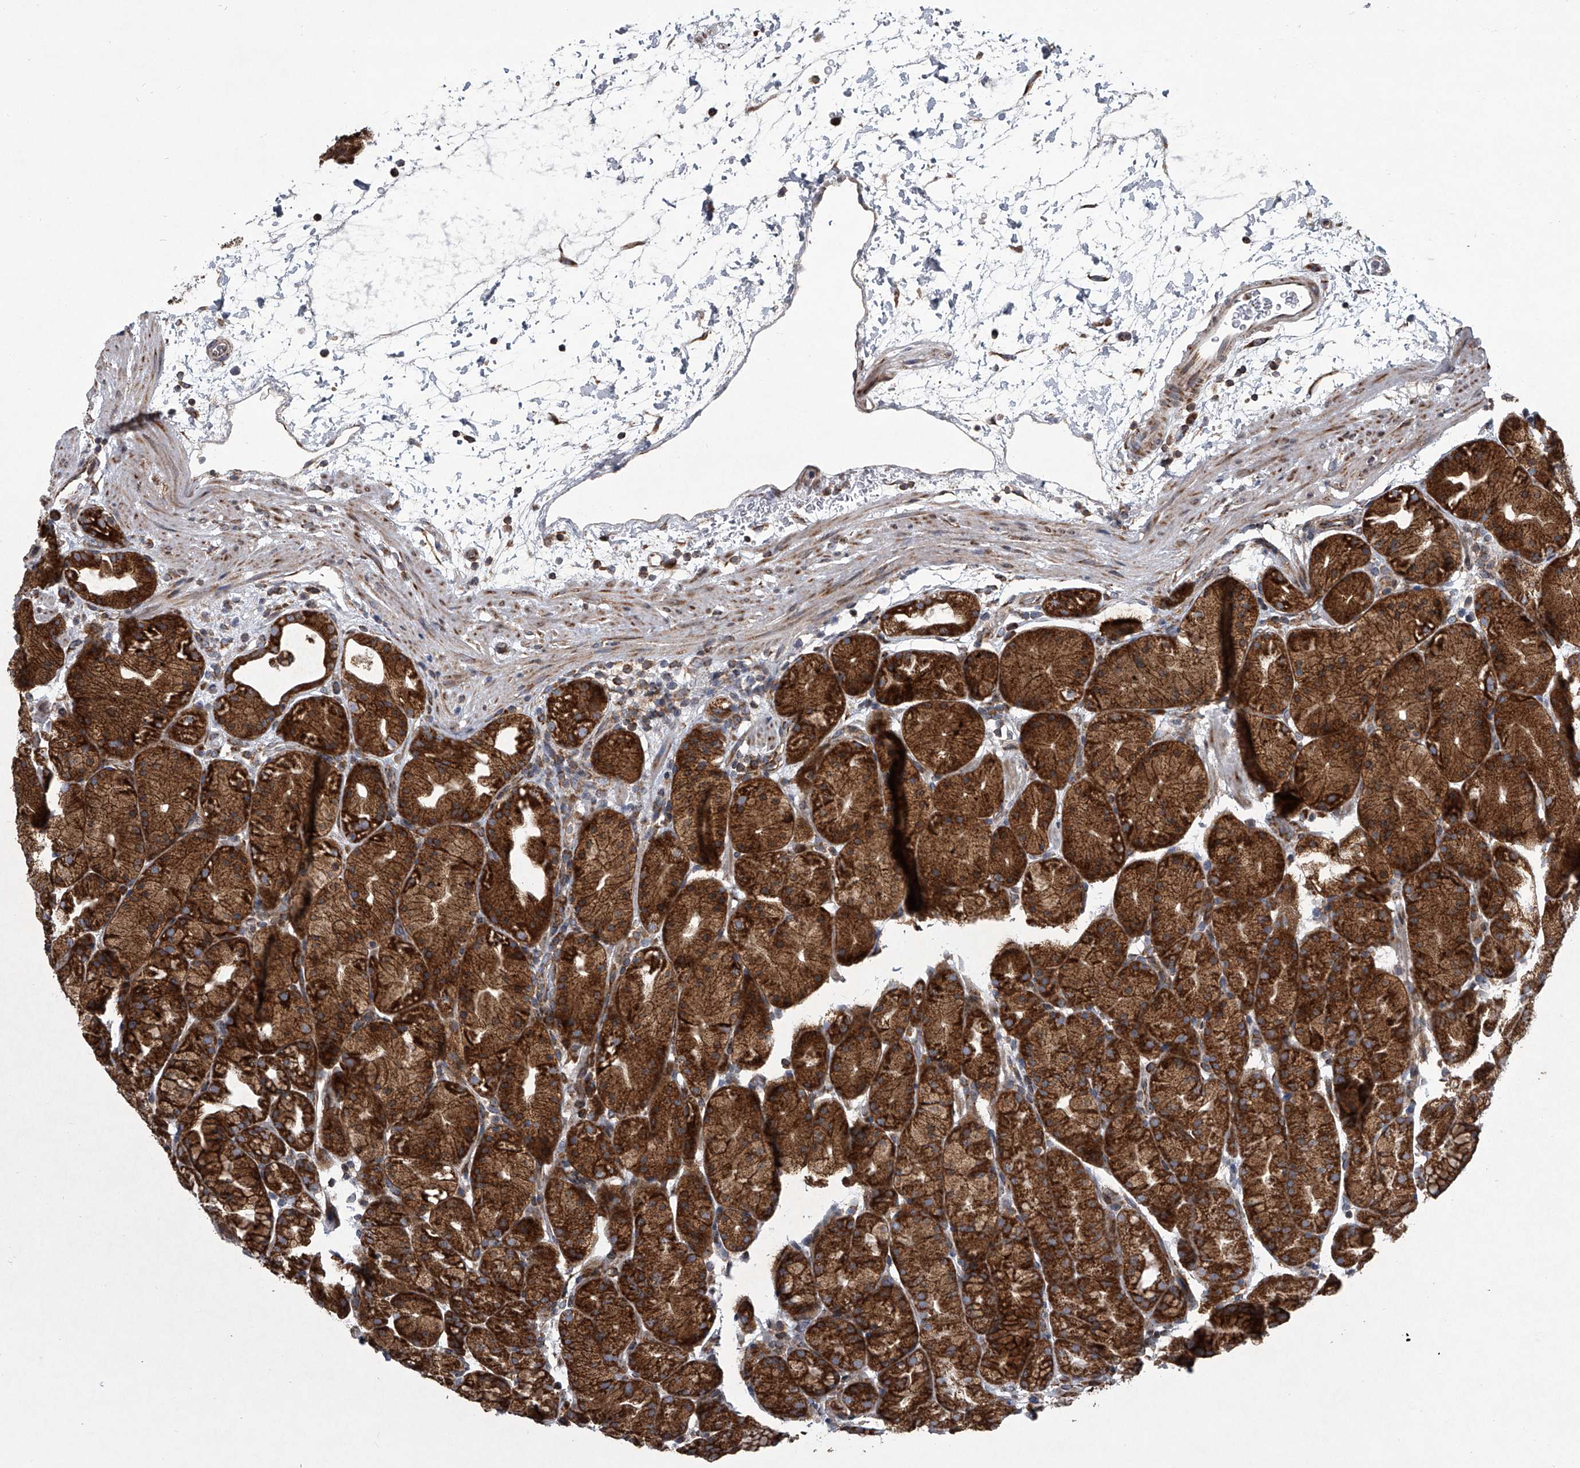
{"staining": {"intensity": "strong", "quantity": ">75%", "location": "cytoplasmic/membranous"}, "tissue": "stomach", "cell_type": "Glandular cells", "image_type": "normal", "snomed": [{"axis": "morphology", "description": "Normal tissue, NOS"}, {"axis": "topography", "description": "Stomach, upper"}], "caption": "Brown immunohistochemical staining in benign human stomach demonstrates strong cytoplasmic/membranous positivity in about >75% of glandular cells.", "gene": "ZC3H15", "patient": {"sex": "male", "age": 48}}